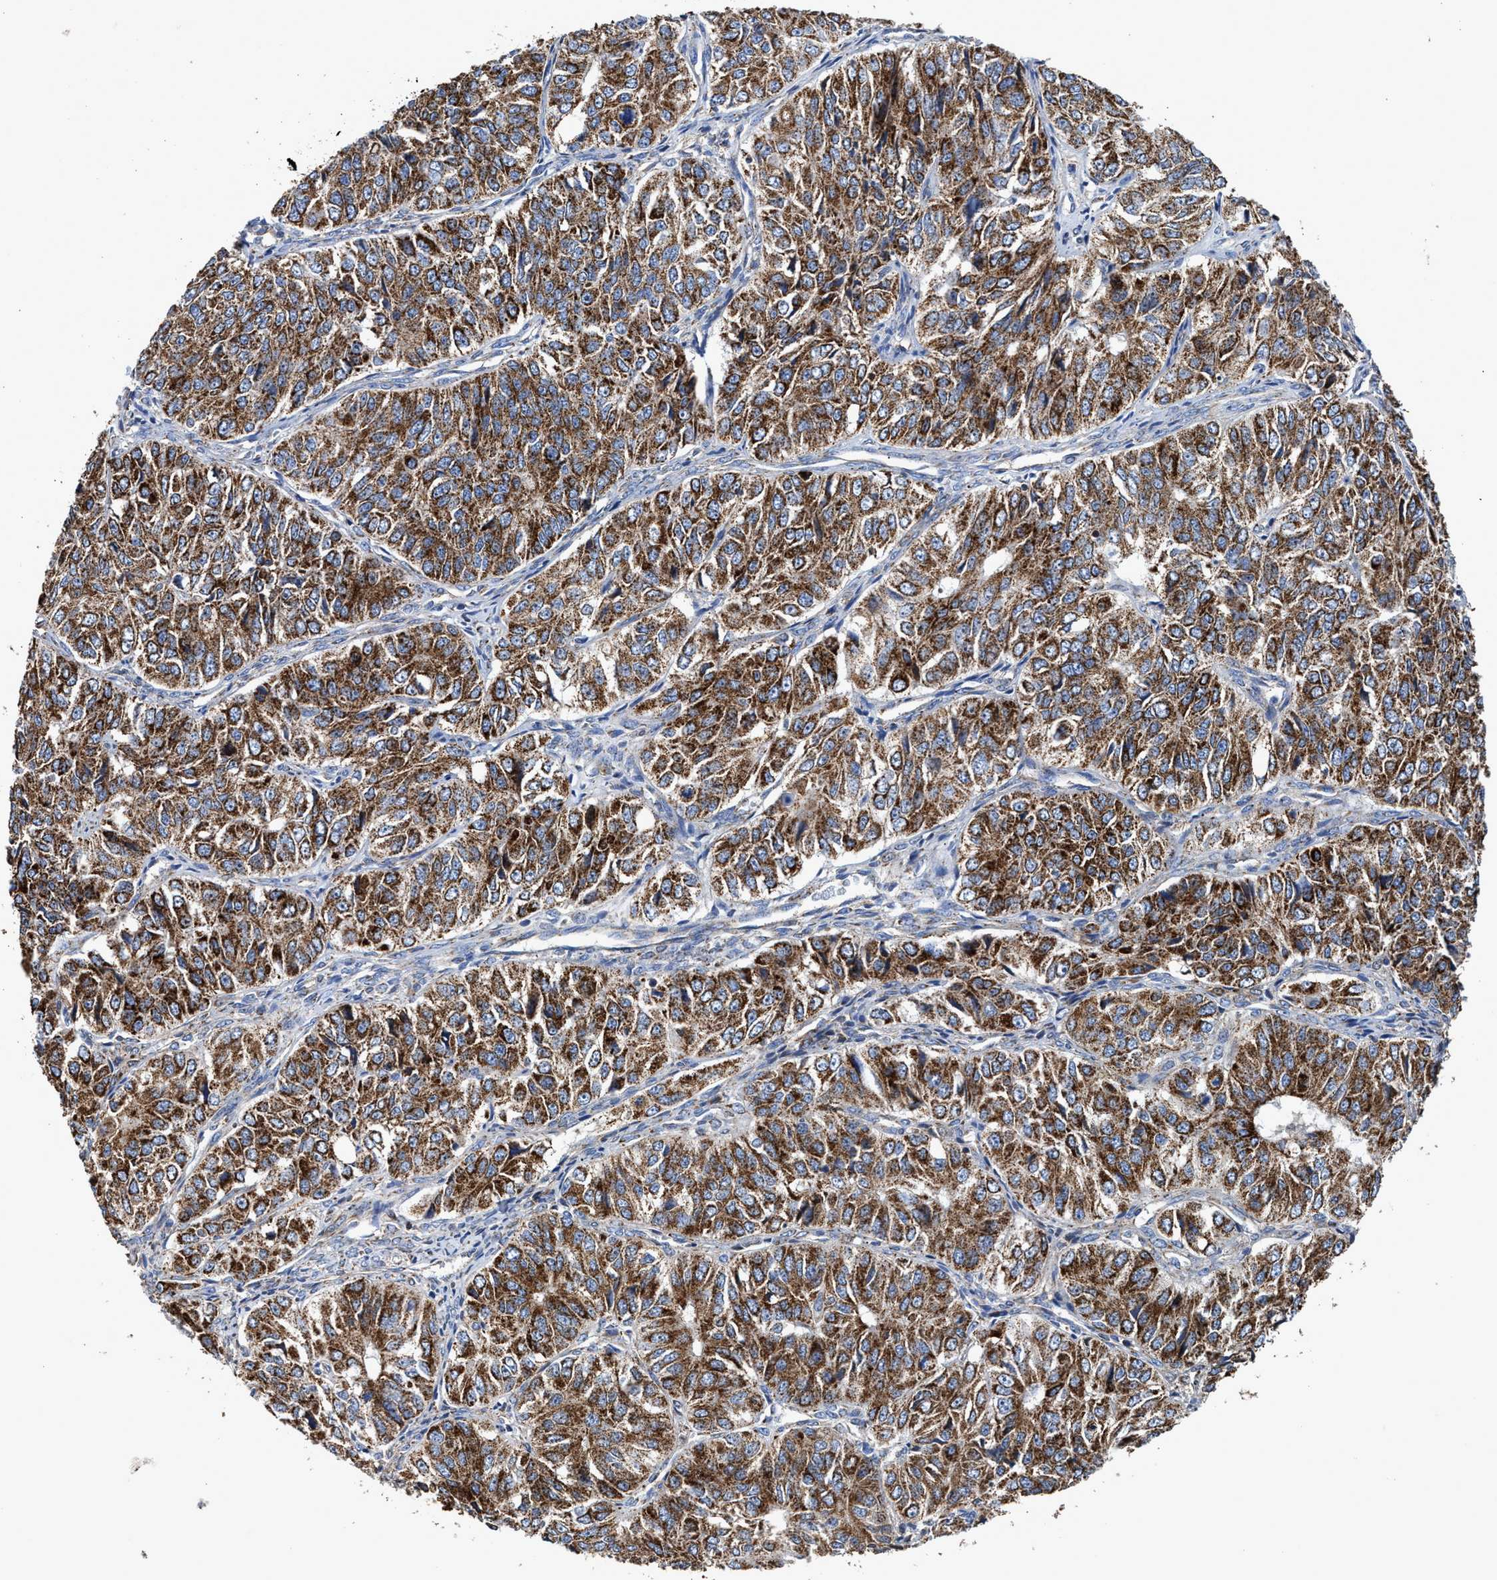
{"staining": {"intensity": "strong", "quantity": ">75%", "location": "cytoplasmic/membranous"}, "tissue": "ovarian cancer", "cell_type": "Tumor cells", "image_type": "cancer", "snomed": [{"axis": "morphology", "description": "Carcinoma, endometroid"}, {"axis": "topography", "description": "Ovary"}], "caption": "Immunohistochemical staining of human endometroid carcinoma (ovarian) reveals high levels of strong cytoplasmic/membranous expression in about >75% of tumor cells. (DAB (3,3'-diaminobenzidine) = brown stain, brightfield microscopy at high magnification).", "gene": "MECR", "patient": {"sex": "female", "age": 51}}